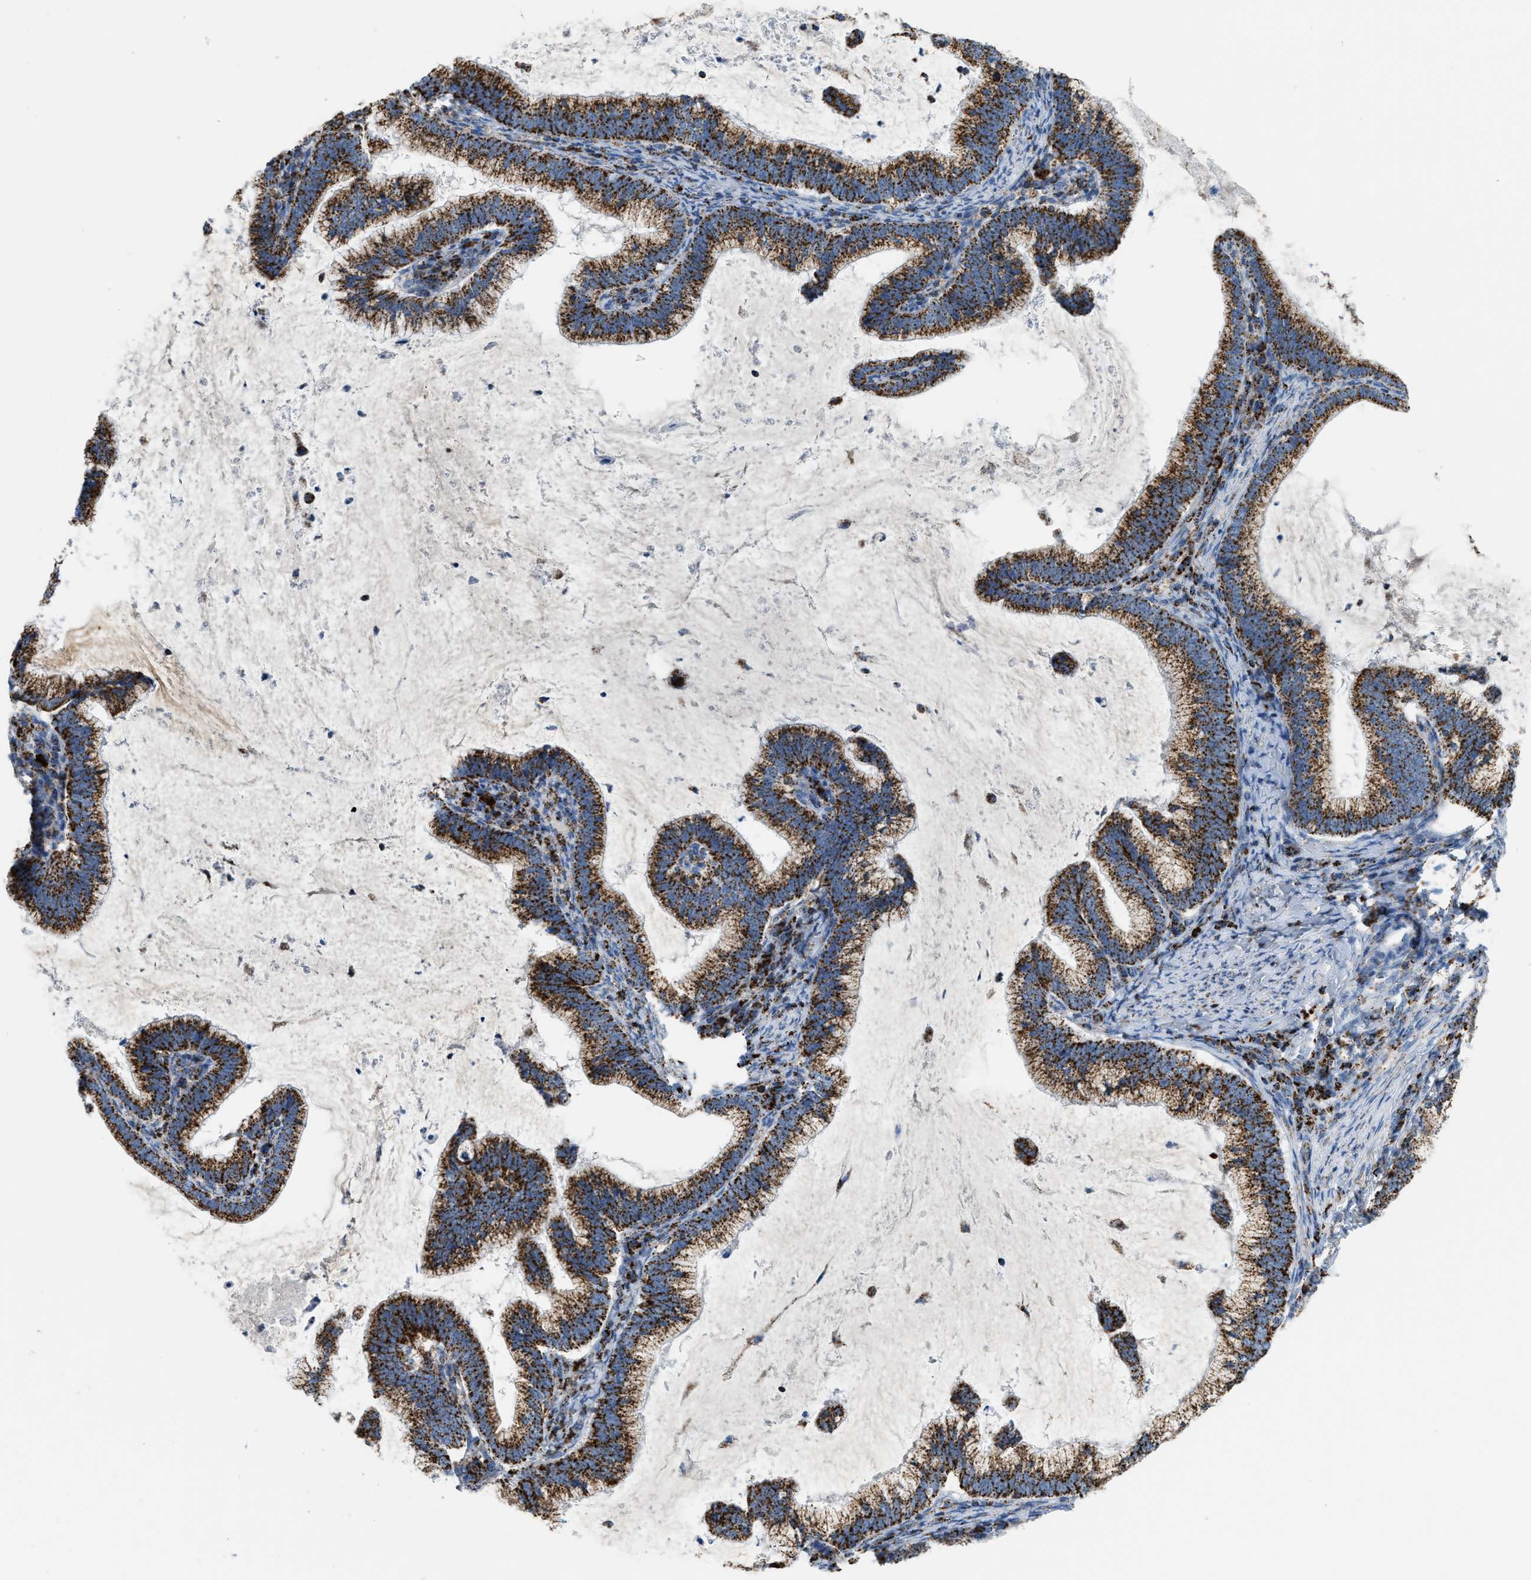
{"staining": {"intensity": "strong", "quantity": ">75%", "location": "cytoplasmic/membranous"}, "tissue": "cervical cancer", "cell_type": "Tumor cells", "image_type": "cancer", "snomed": [{"axis": "morphology", "description": "Adenocarcinoma, NOS"}, {"axis": "topography", "description": "Cervix"}], "caption": "Adenocarcinoma (cervical) stained with immunohistochemistry (IHC) shows strong cytoplasmic/membranous positivity in about >75% of tumor cells.", "gene": "ETFB", "patient": {"sex": "female", "age": 36}}